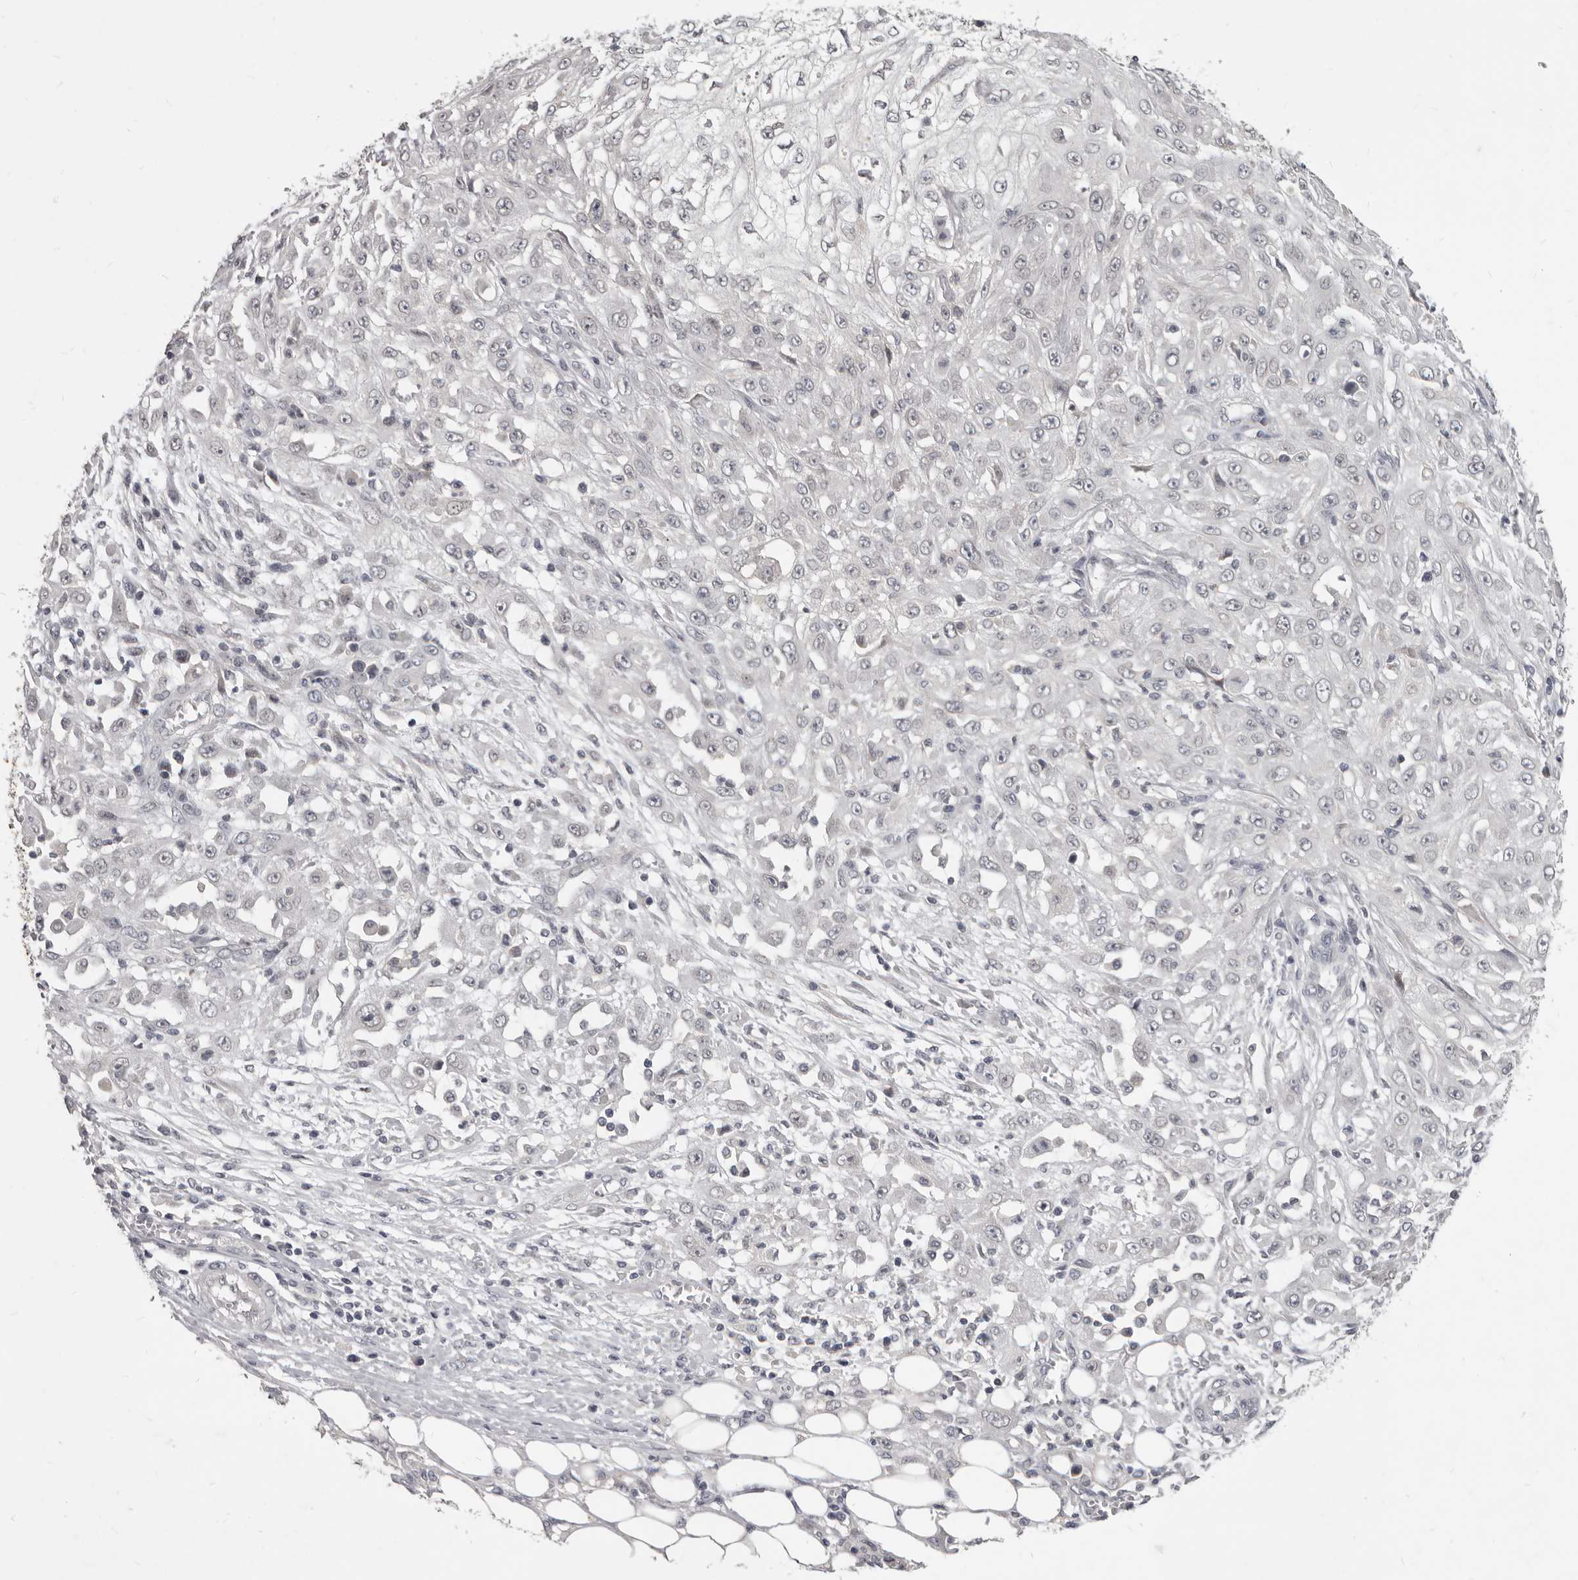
{"staining": {"intensity": "negative", "quantity": "none", "location": "none"}, "tissue": "skin cancer", "cell_type": "Tumor cells", "image_type": "cancer", "snomed": [{"axis": "morphology", "description": "Squamous cell carcinoma, NOS"}, {"axis": "morphology", "description": "Squamous cell carcinoma, metastatic, NOS"}, {"axis": "topography", "description": "Skin"}, {"axis": "topography", "description": "Lymph node"}], "caption": "An image of squamous cell carcinoma (skin) stained for a protein reveals no brown staining in tumor cells.", "gene": "SULT1E1", "patient": {"sex": "male", "age": 75}}